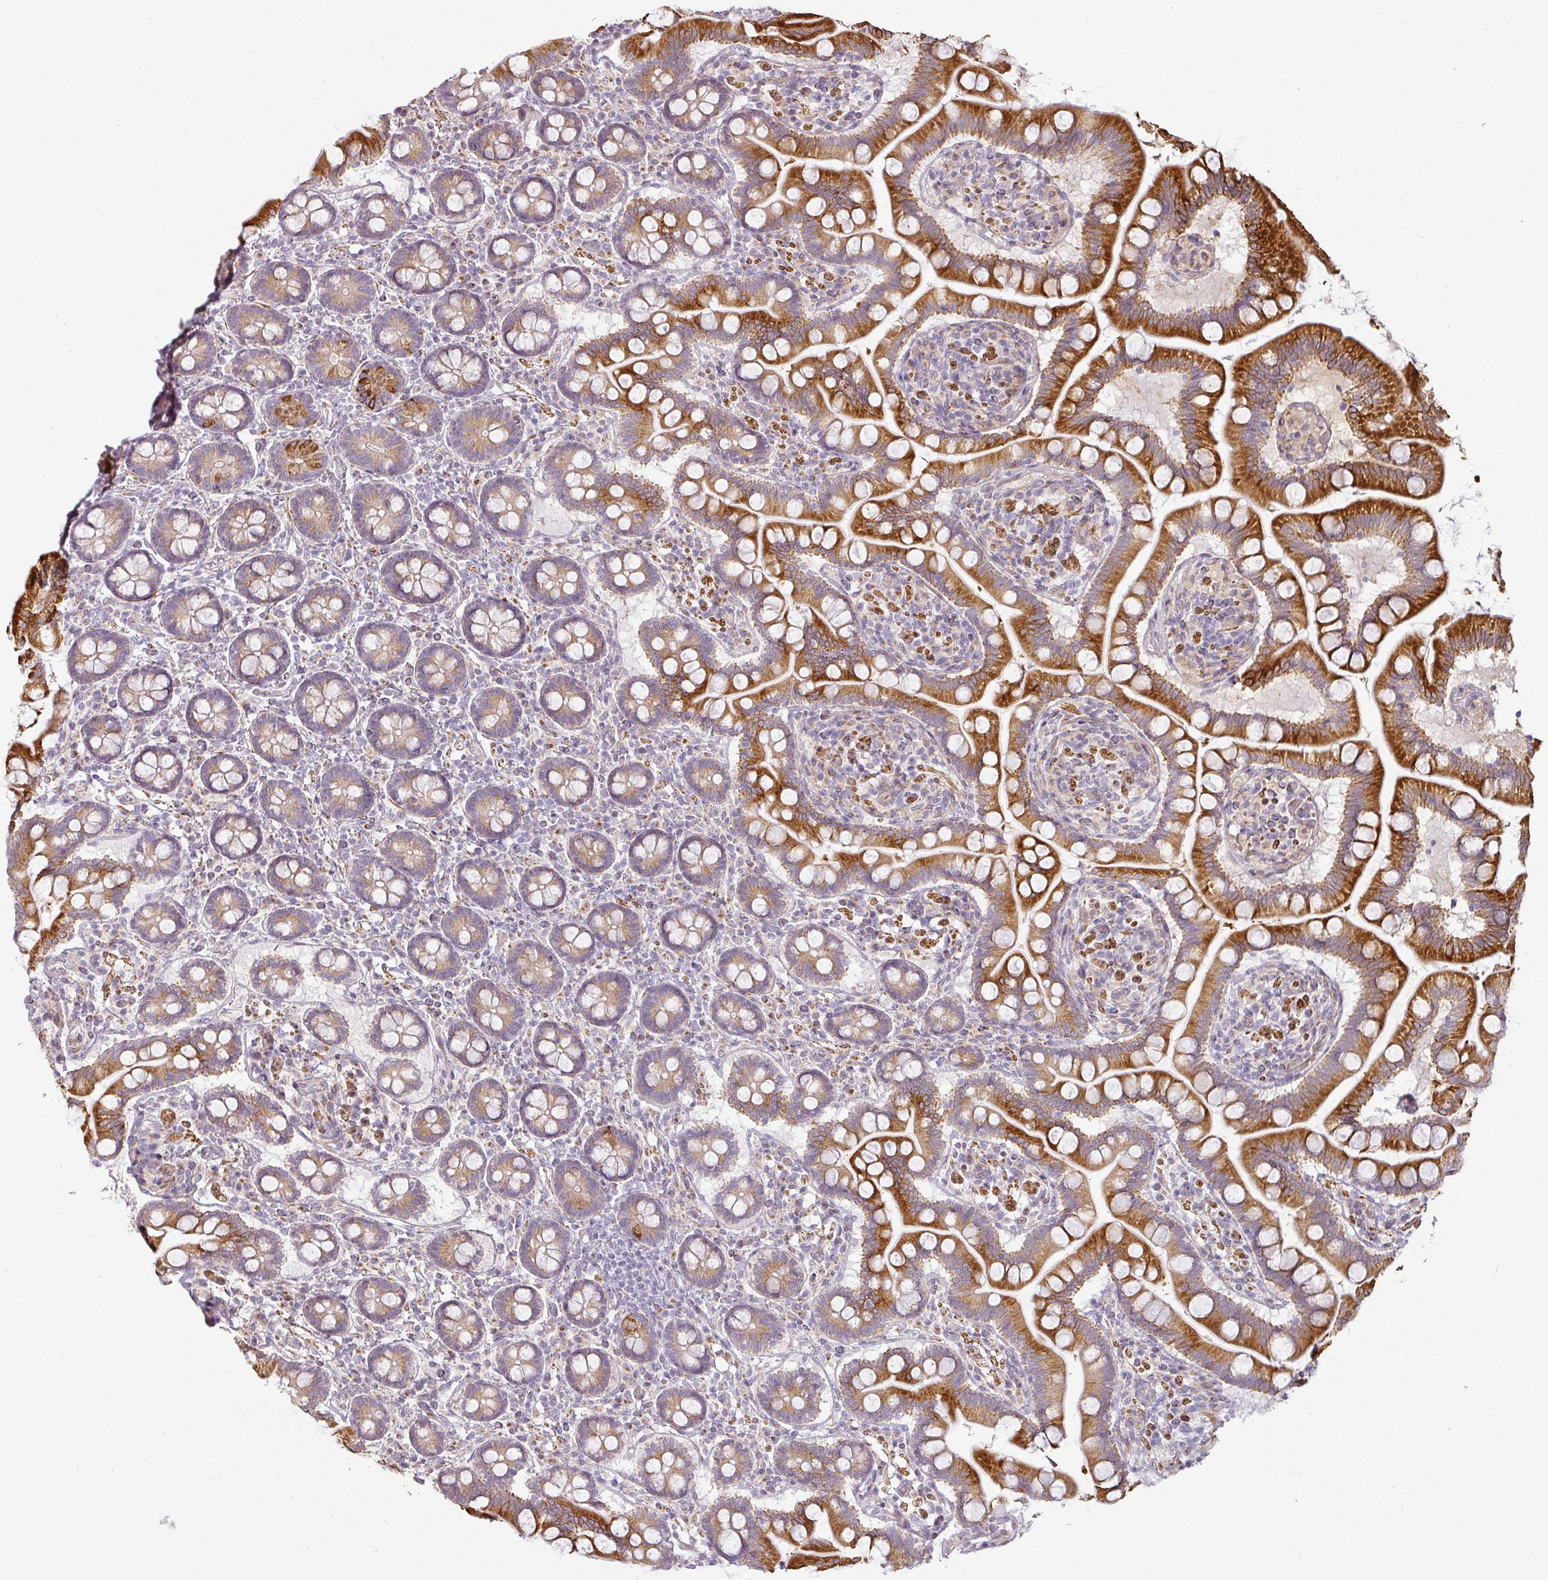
{"staining": {"intensity": "strong", "quantity": "25%-75%", "location": "cytoplasmic/membranous"}, "tissue": "small intestine", "cell_type": "Glandular cells", "image_type": "normal", "snomed": [{"axis": "morphology", "description": "Normal tissue, NOS"}, {"axis": "topography", "description": "Small intestine"}], "caption": "A micrograph of small intestine stained for a protein reveals strong cytoplasmic/membranous brown staining in glandular cells.", "gene": "CCDC144A", "patient": {"sex": "female", "age": 64}}